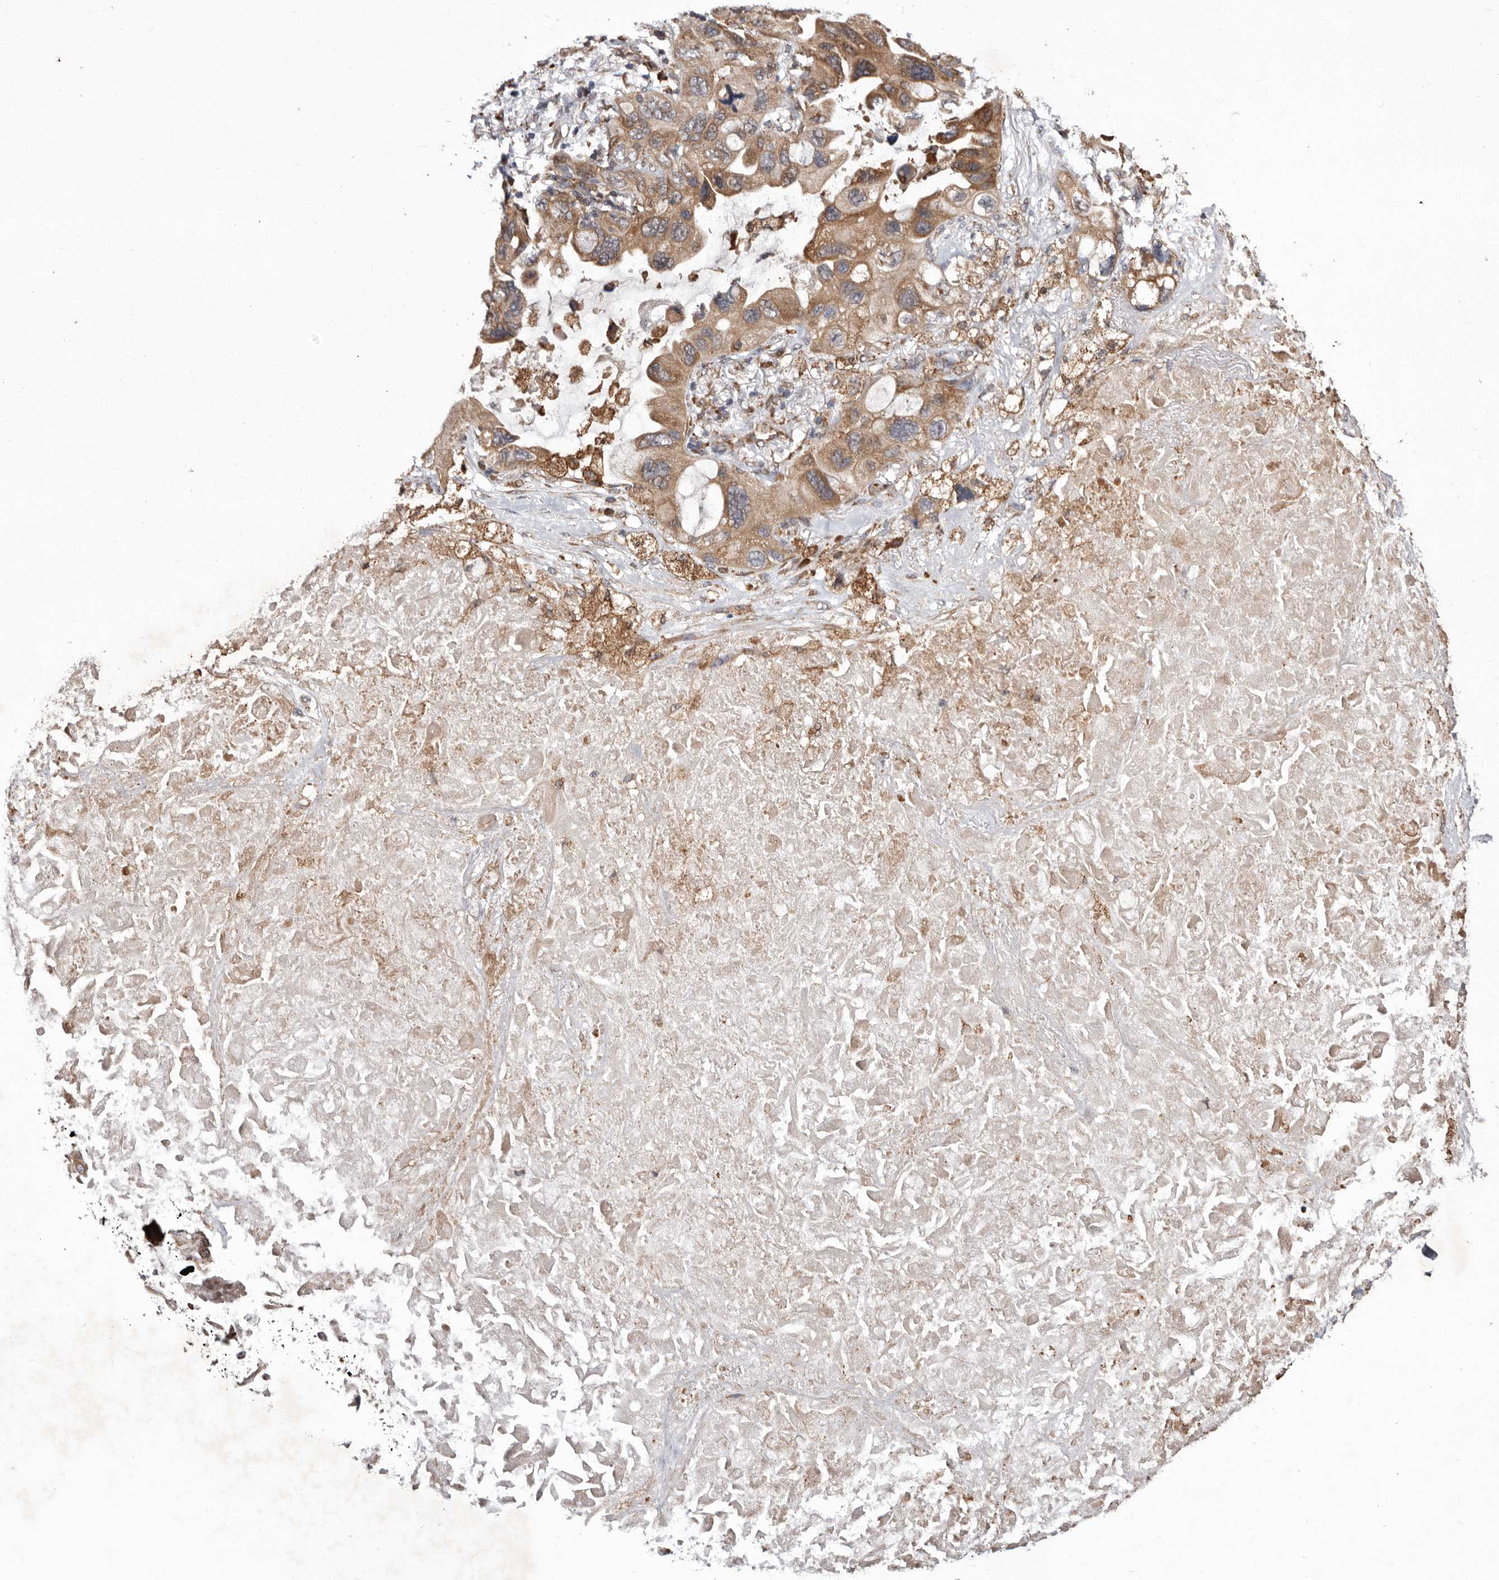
{"staining": {"intensity": "moderate", "quantity": ">75%", "location": "cytoplasmic/membranous"}, "tissue": "lung cancer", "cell_type": "Tumor cells", "image_type": "cancer", "snomed": [{"axis": "morphology", "description": "Squamous cell carcinoma, NOS"}, {"axis": "topography", "description": "Lung"}], "caption": "Lung squamous cell carcinoma was stained to show a protein in brown. There is medium levels of moderate cytoplasmic/membranous expression in approximately >75% of tumor cells. The staining is performed using DAB (3,3'-diaminobenzidine) brown chromogen to label protein expression. The nuclei are counter-stained blue using hematoxylin.", "gene": "RRM2B", "patient": {"sex": "female", "age": 73}}